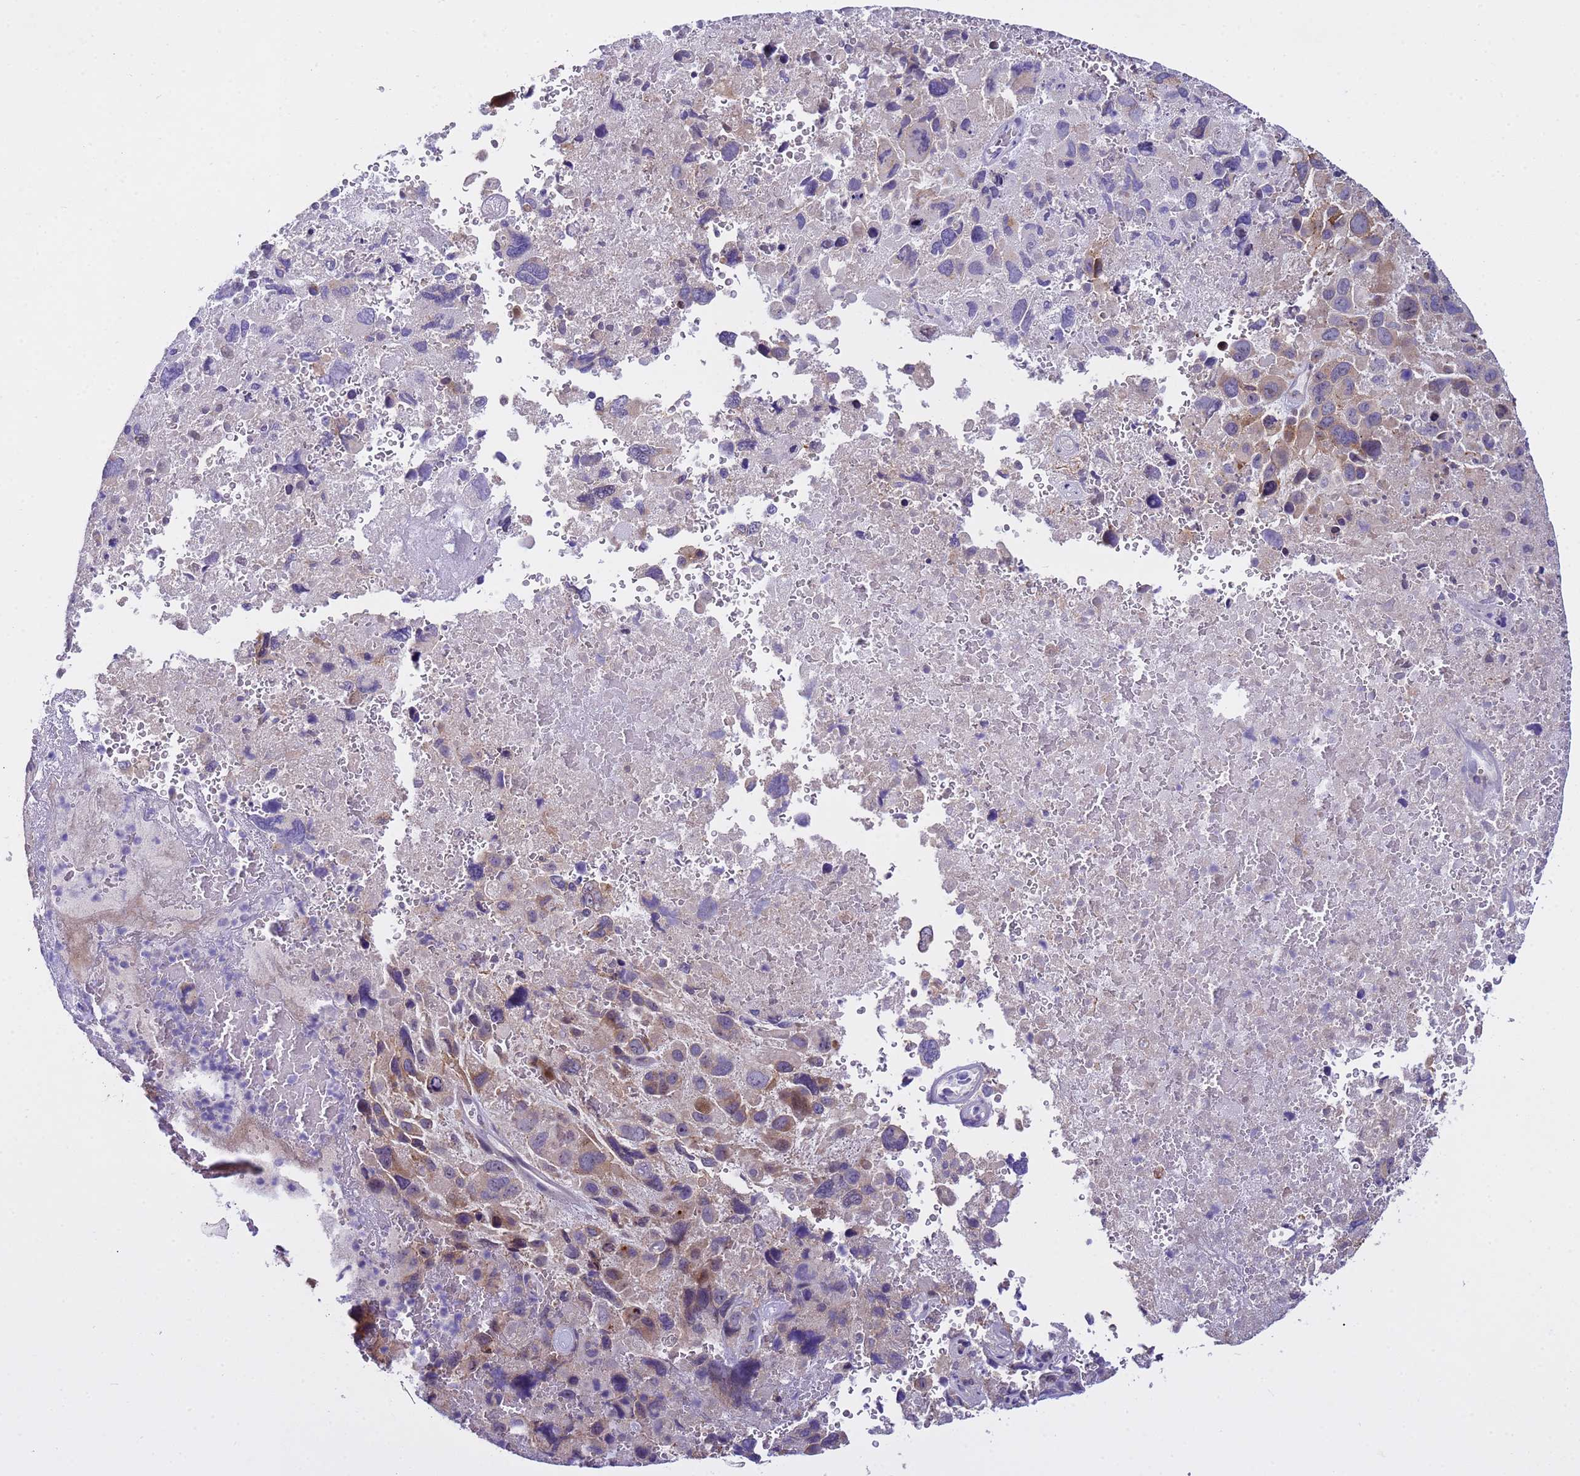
{"staining": {"intensity": "moderate", "quantity": "<25%", "location": "cytoplasmic/membranous"}, "tissue": "melanoma", "cell_type": "Tumor cells", "image_type": "cancer", "snomed": [{"axis": "morphology", "description": "Malignant melanoma, Metastatic site"}, {"axis": "topography", "description": "Brain"}], "caption": "The immunohistochemical stain labels moderate cytoplasmic/membranous staining in tumor cells of malignant melanoma (metastatic site) tissue.", "gene": "IGSF11", "patient": {"sex": "female", "age": 53}}